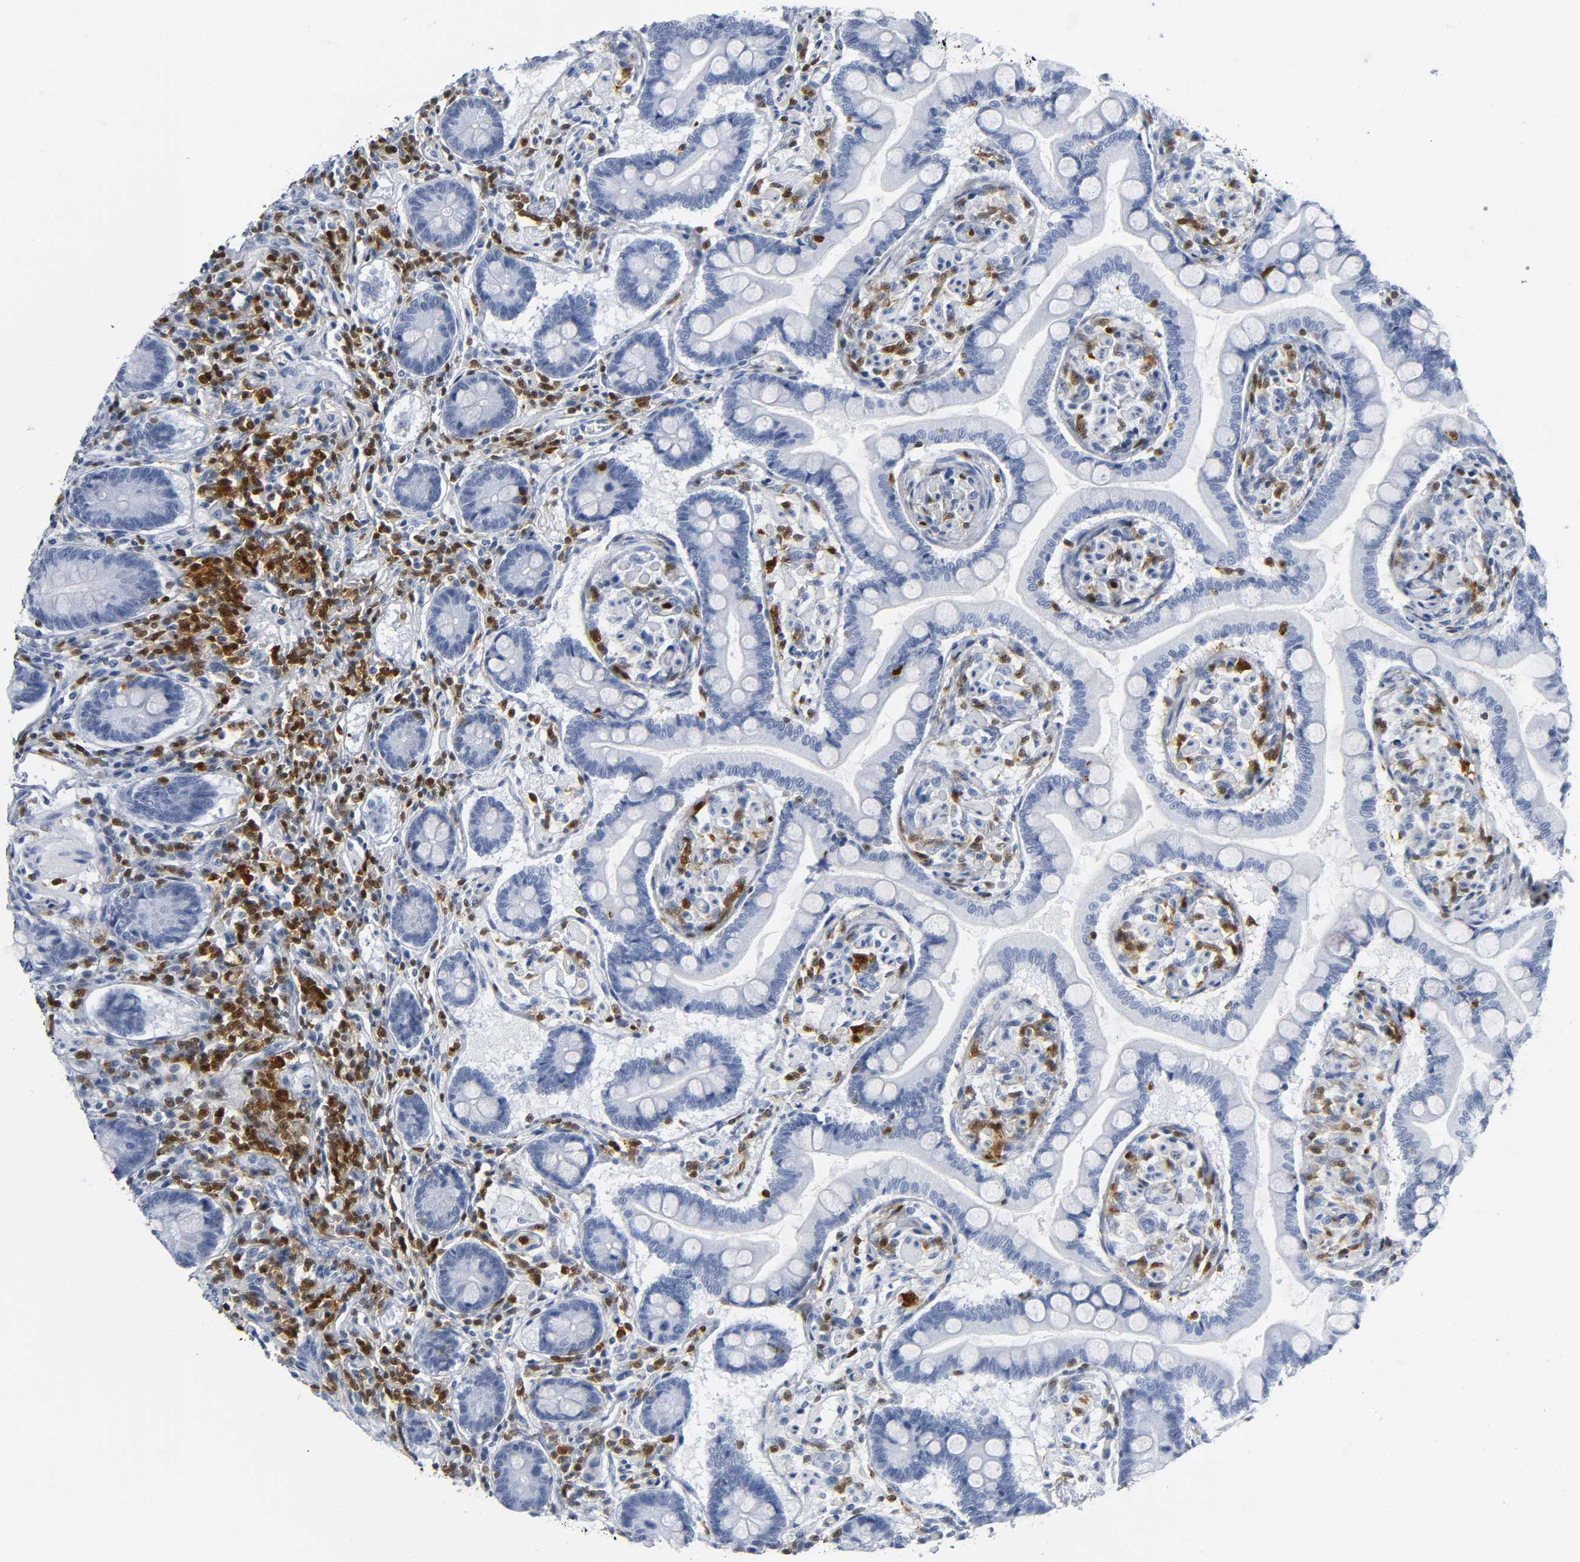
{"staining": {"intensity": "negative", "quantity": "none", "location": "none"}, "tissue": "small intestine", "cell_type": "Glandular cells", "image_type": "normal", "snomed": [{"axis": "morphology", "description": "Normal tissue, NOS"}, {"axis": "topography", "description": "Small intestine"}], "caption": "IHC image of unremarkable human small intestine stained for a protein (brown), which demonstrates no staining in glandular cells. The staining was performed using DAB (3,3'-diaminobenzidine) to visualize the protein expression in brown, while the nuclei were stained in blue with hematoxylin (Magnification: 20x).", "gene": "DOK2", "patient": {"sex": "male", "age": 41}}